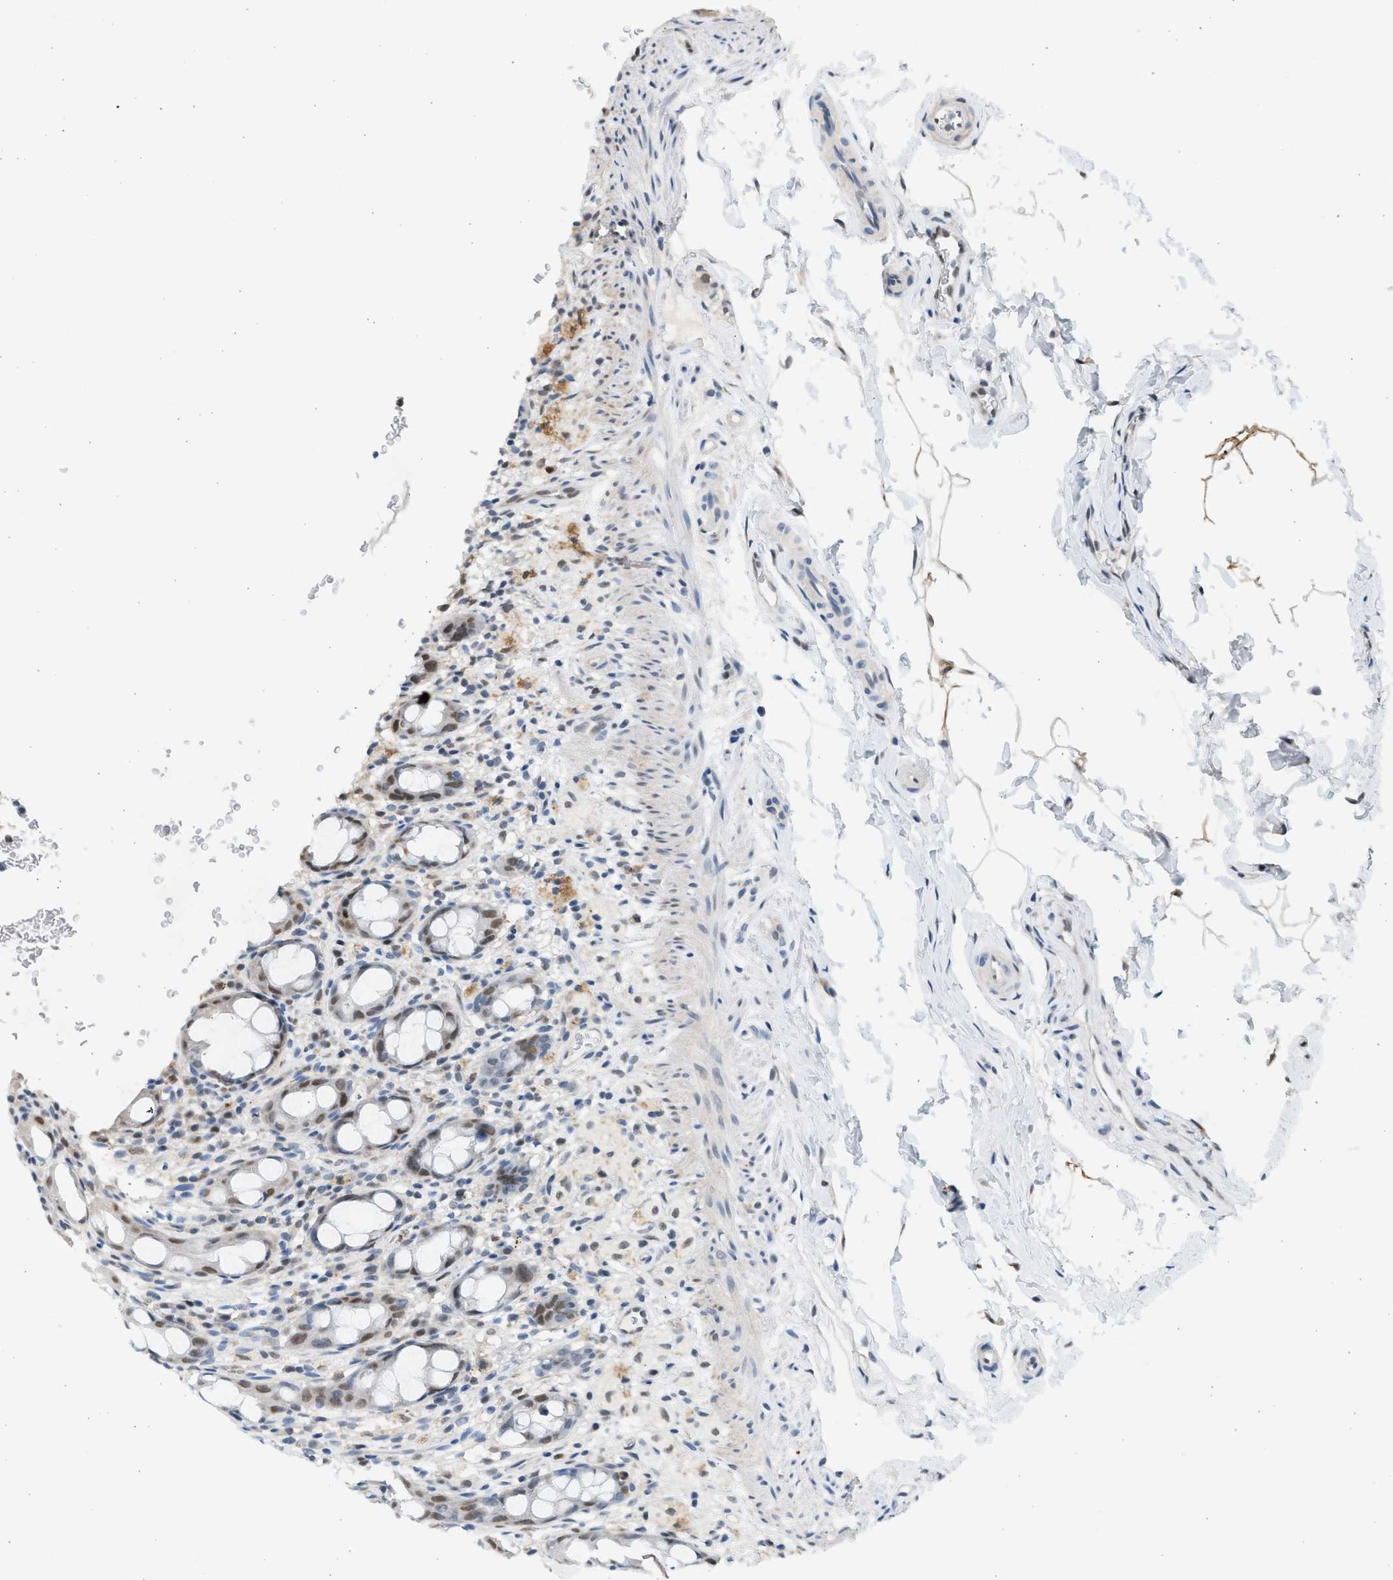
{"staining": {"intensity": "weak", "quantity": "25%-75%", "location": "nuclear"}, "tissue": "rectum", "cell_type": "Glandular cells", "image_type": "normal", "snomed": [{"axis": "morphology", "description": "Normal tissue, NOS"}, {"axis": "topography", "description": "Rectum"}], "caption": "Weak nuclear positivity is identified in approximately 25%-75% of glandular cells in normal rectum. (DAB IHC, brown staining for protein, blue staining for nuclei).", "gene": "HIPK1", "patient": {"sex": "male", "age": 44}}